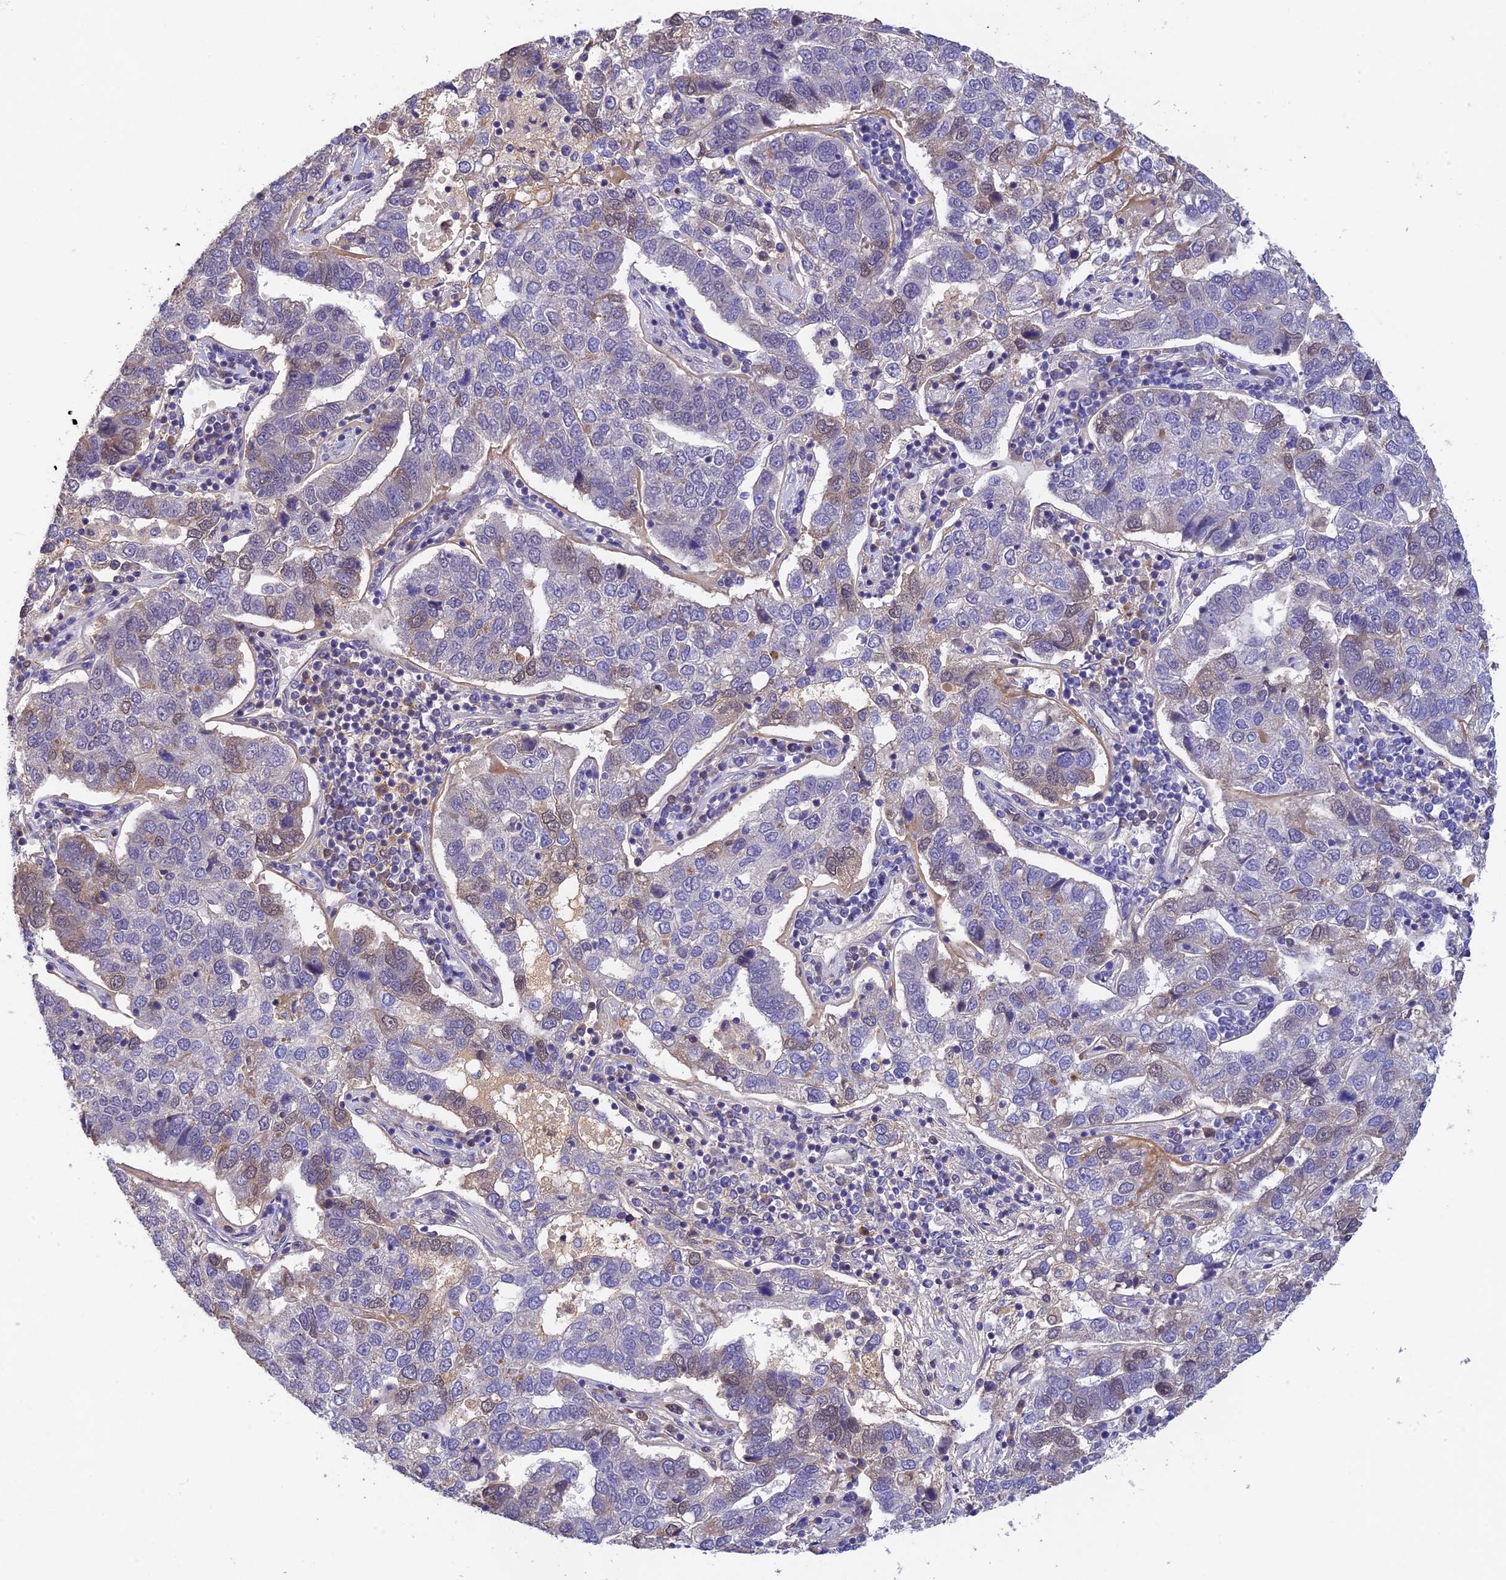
{"staining": {"intensity": "weak", "quantity": "<25%", "location": "nuclear"}, "tissue": "pancreatic cancer", "cell_type": "Tumor cells", "image_type": "cancer", "snomed": [{"axis": "morphology", "description": "Adenocarcinoma, NOS"}, {"axis": "topography", "description": "Pancreas"}], "caption": "Immunohistochemistry image of adenocarcinoma (pancreatic) stained for a protein (brown), which shows no expression in tumor cells.", "gene": "ZNF436", "patient": {"sex": "female", "age": 61}}